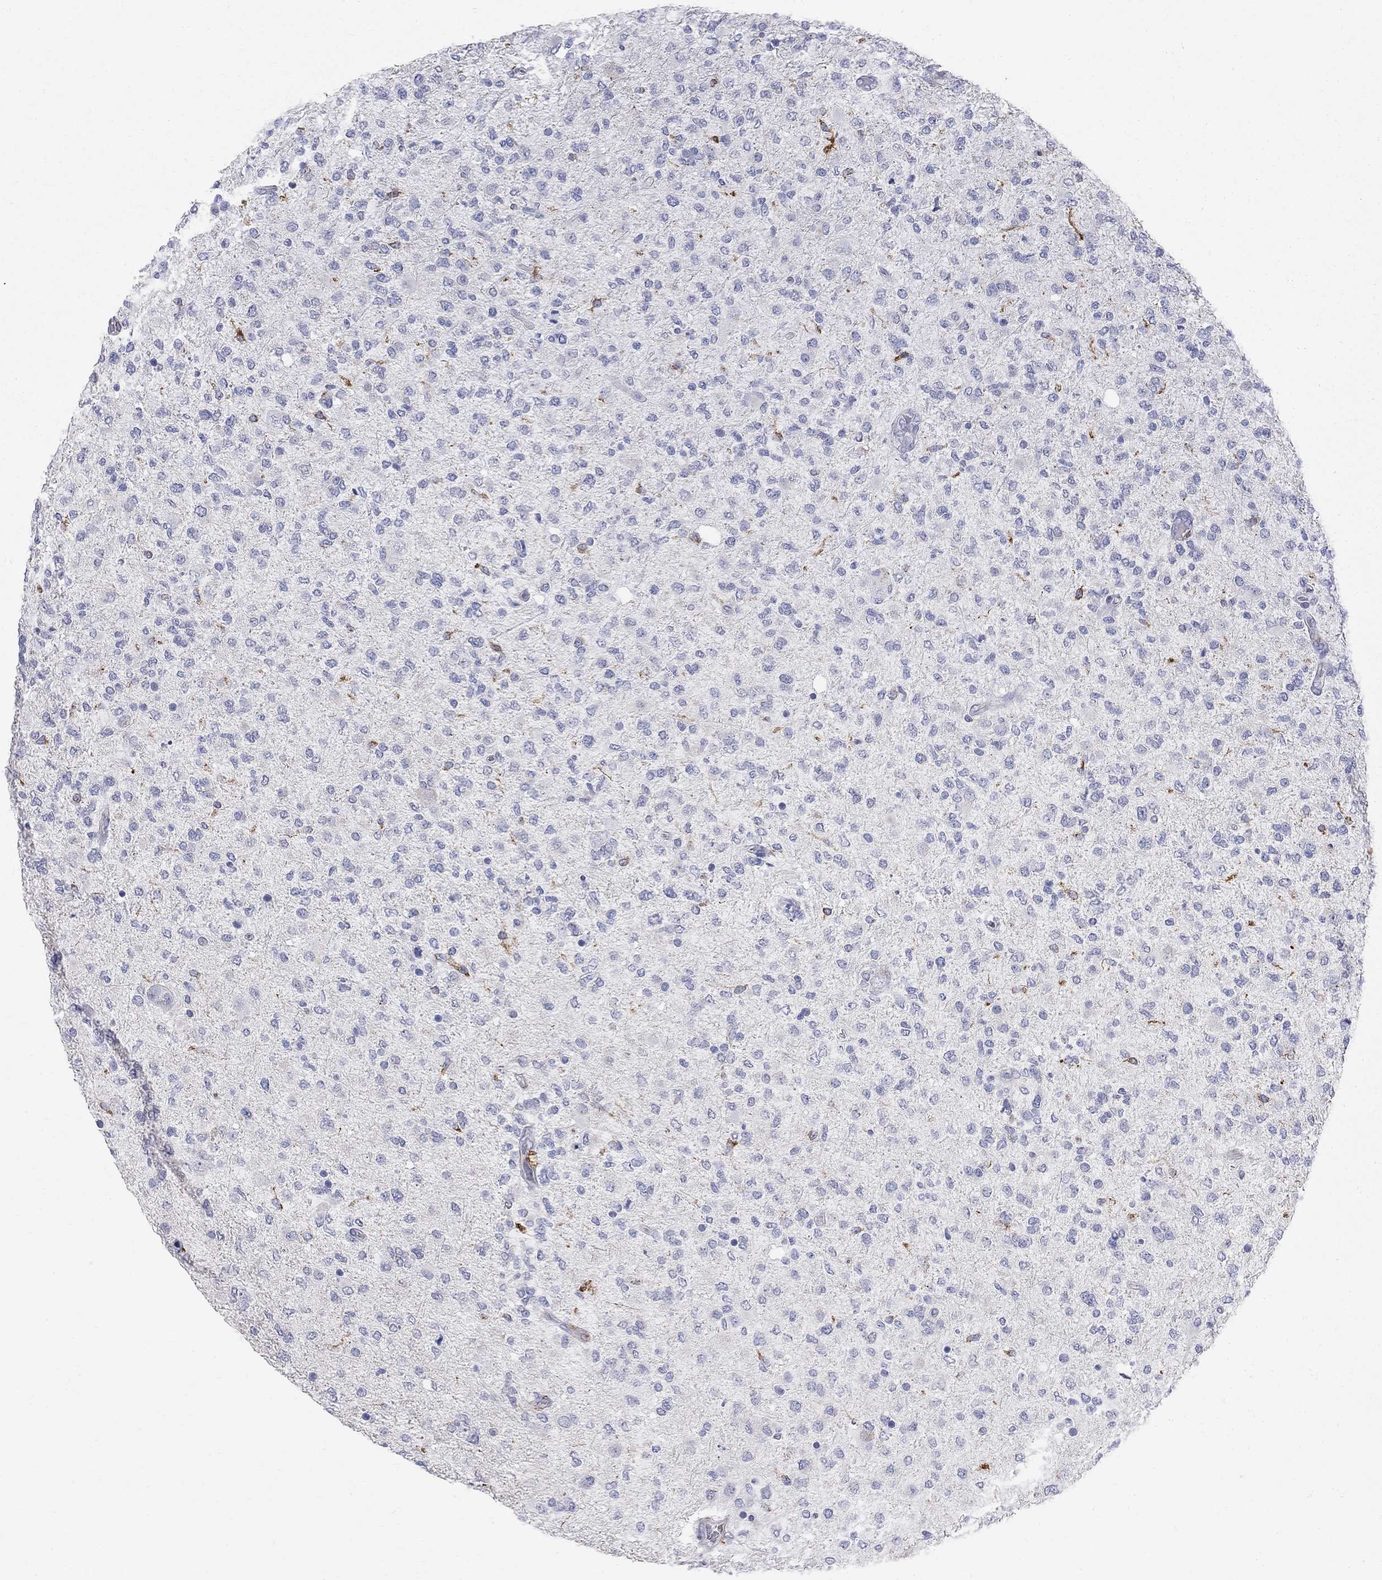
{"staining": {"intensity": "negative", "quantity": "none", "location": "none"}, "tissue": "glioma", "cell_type": "Tumor cells", "image_type": "cancer", "snomed": [{"axis": "morphology", "description": "Glioma, malignant, High grade"}, {"axis": "topography", "description": "Cerebral cortex"}], "caption": "High magnification brightfield microscopy of glioma stained with DAB (brown) and counterstained with hematoxylin (blue): tumor cells show no significant expression.", "gene": "ACSL1", "patient": {"sex": "male", "age": 70}}